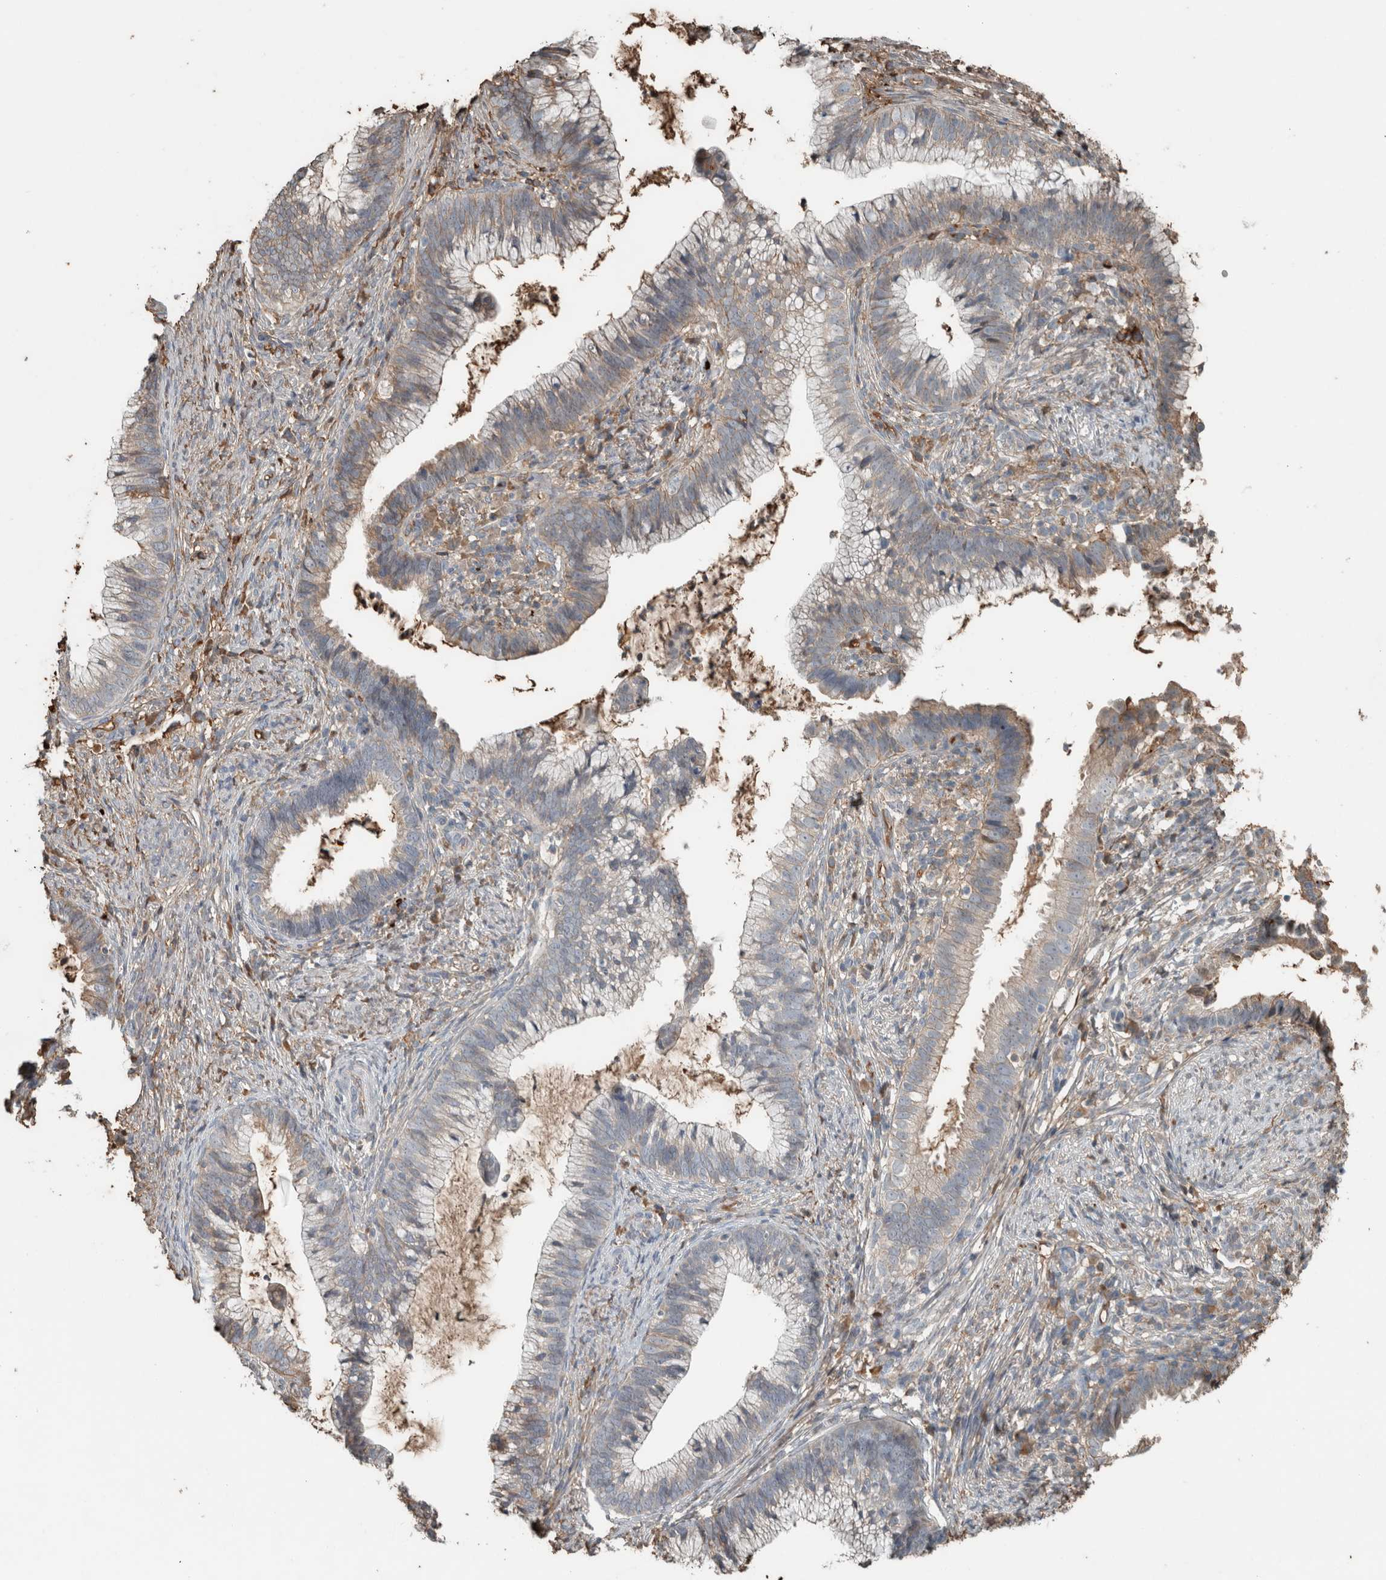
{"staining": {"intensity": "weak", "quantity": "<25%", "location": "cytoplasmic/membranous"}, "tissue": "cervical cancer", "cell_type": "Tumor cells", "image_type": "cancer", "snomed": [{"axis": "morphology", "description": "Adenocarcinoma, NOS"}, {"axis": "topography", "description": "Cervix"}], "caption": "A high-resolution photomicrograph shows IHC staining of adenocarcinoma (cervical), which shows no significant positivity in tumor cells.", "gene": "USP34", "patient": {"sex": "female", "age": 36}}